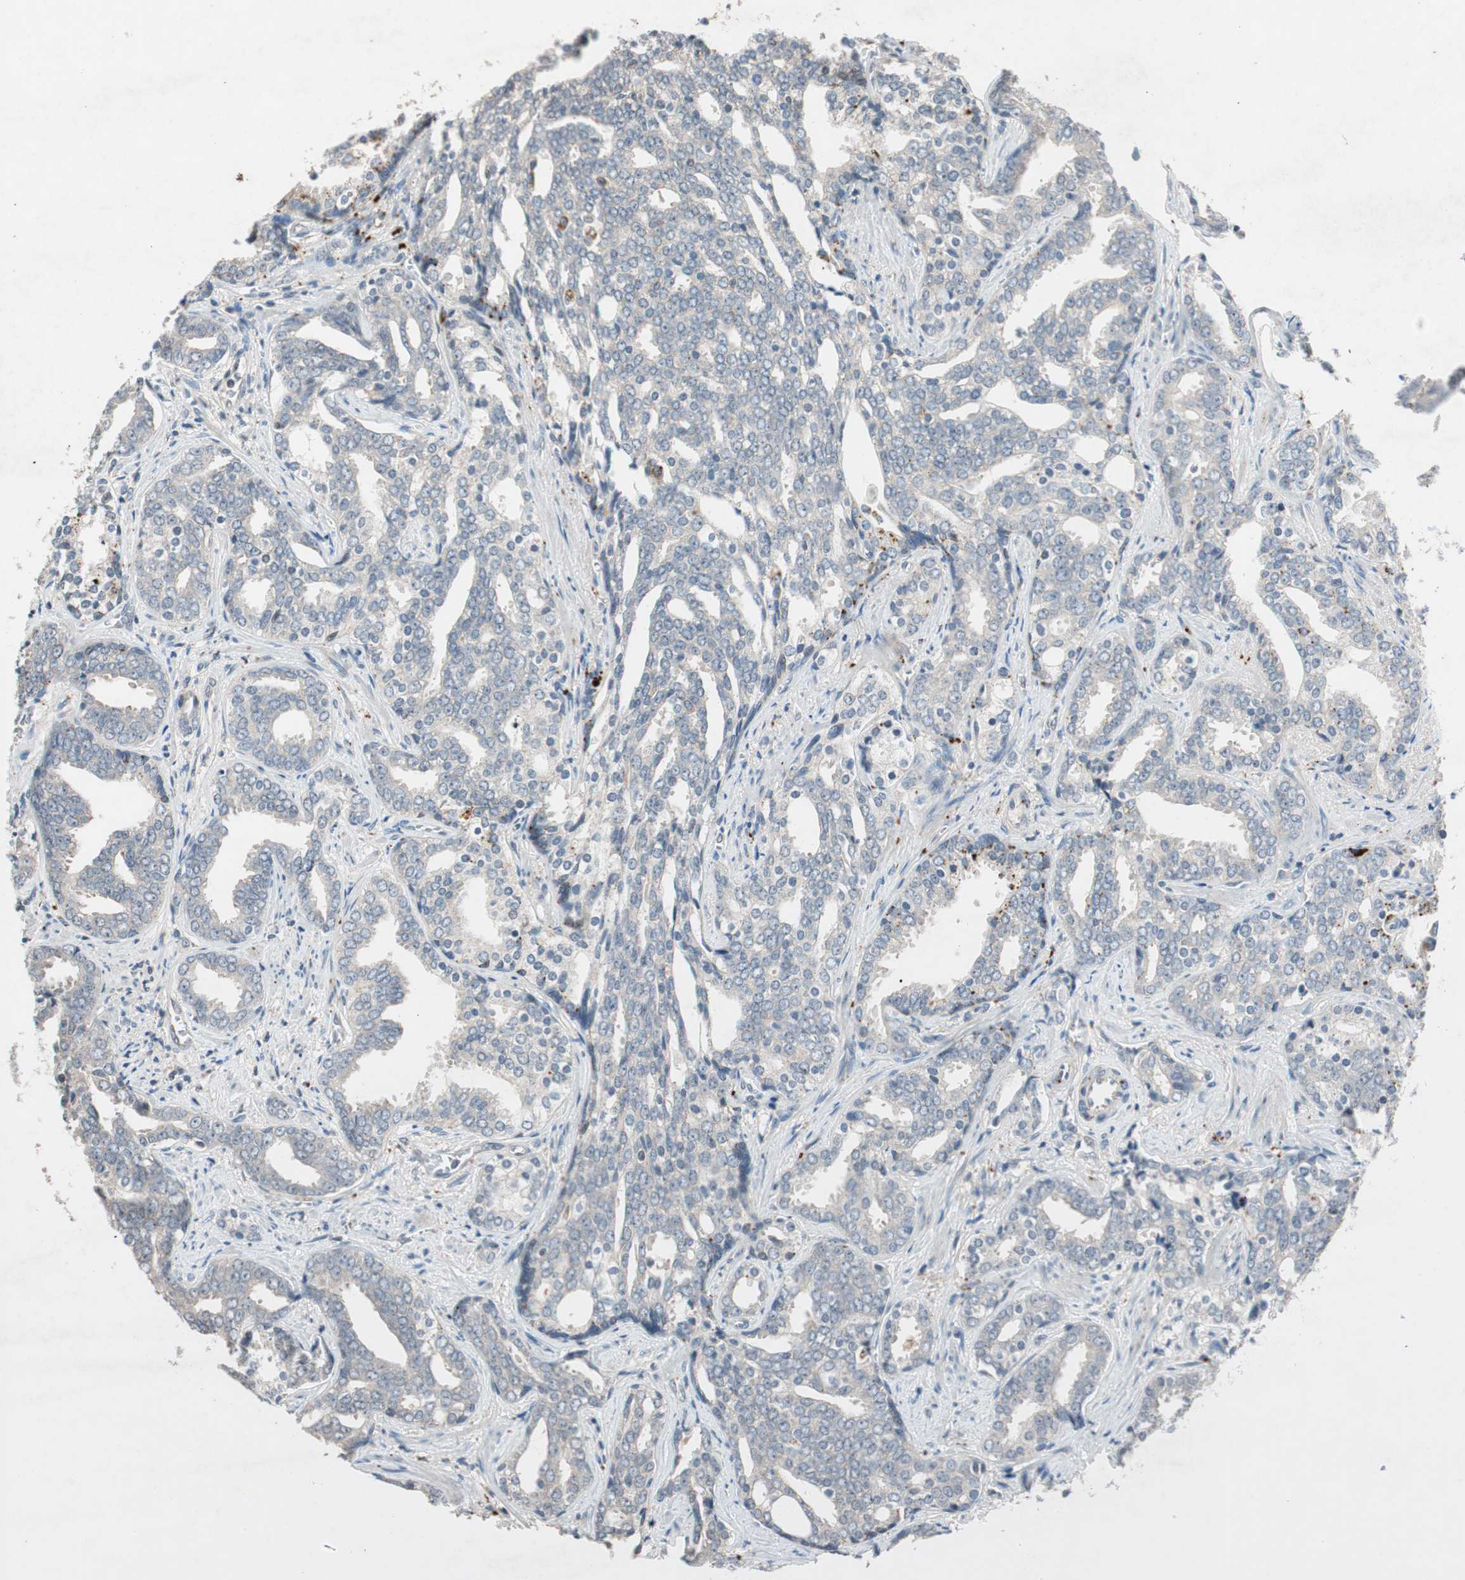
{"staining": {"intensity": "weak", "quantity": ">75%", "location": "cytoplasmic/membranous"}, "tissue": "prostate cancer", "cell_type": "Tumor cells", "image_type": "cancer", "snomed": [{"axis": "morphology", "description": "Adenocarcinoma, High grade"}, {"axis": "topography", "description": "Prostate"}], "caption": "IHC of human prostate adenocarcinoma (high-grade) demonstrates low levels of weak cytoplasmic/membranous expression in approximately >75% of tumor cells.", "gene": "GLB1", "patient": {"sex": "male", "age": 67}}